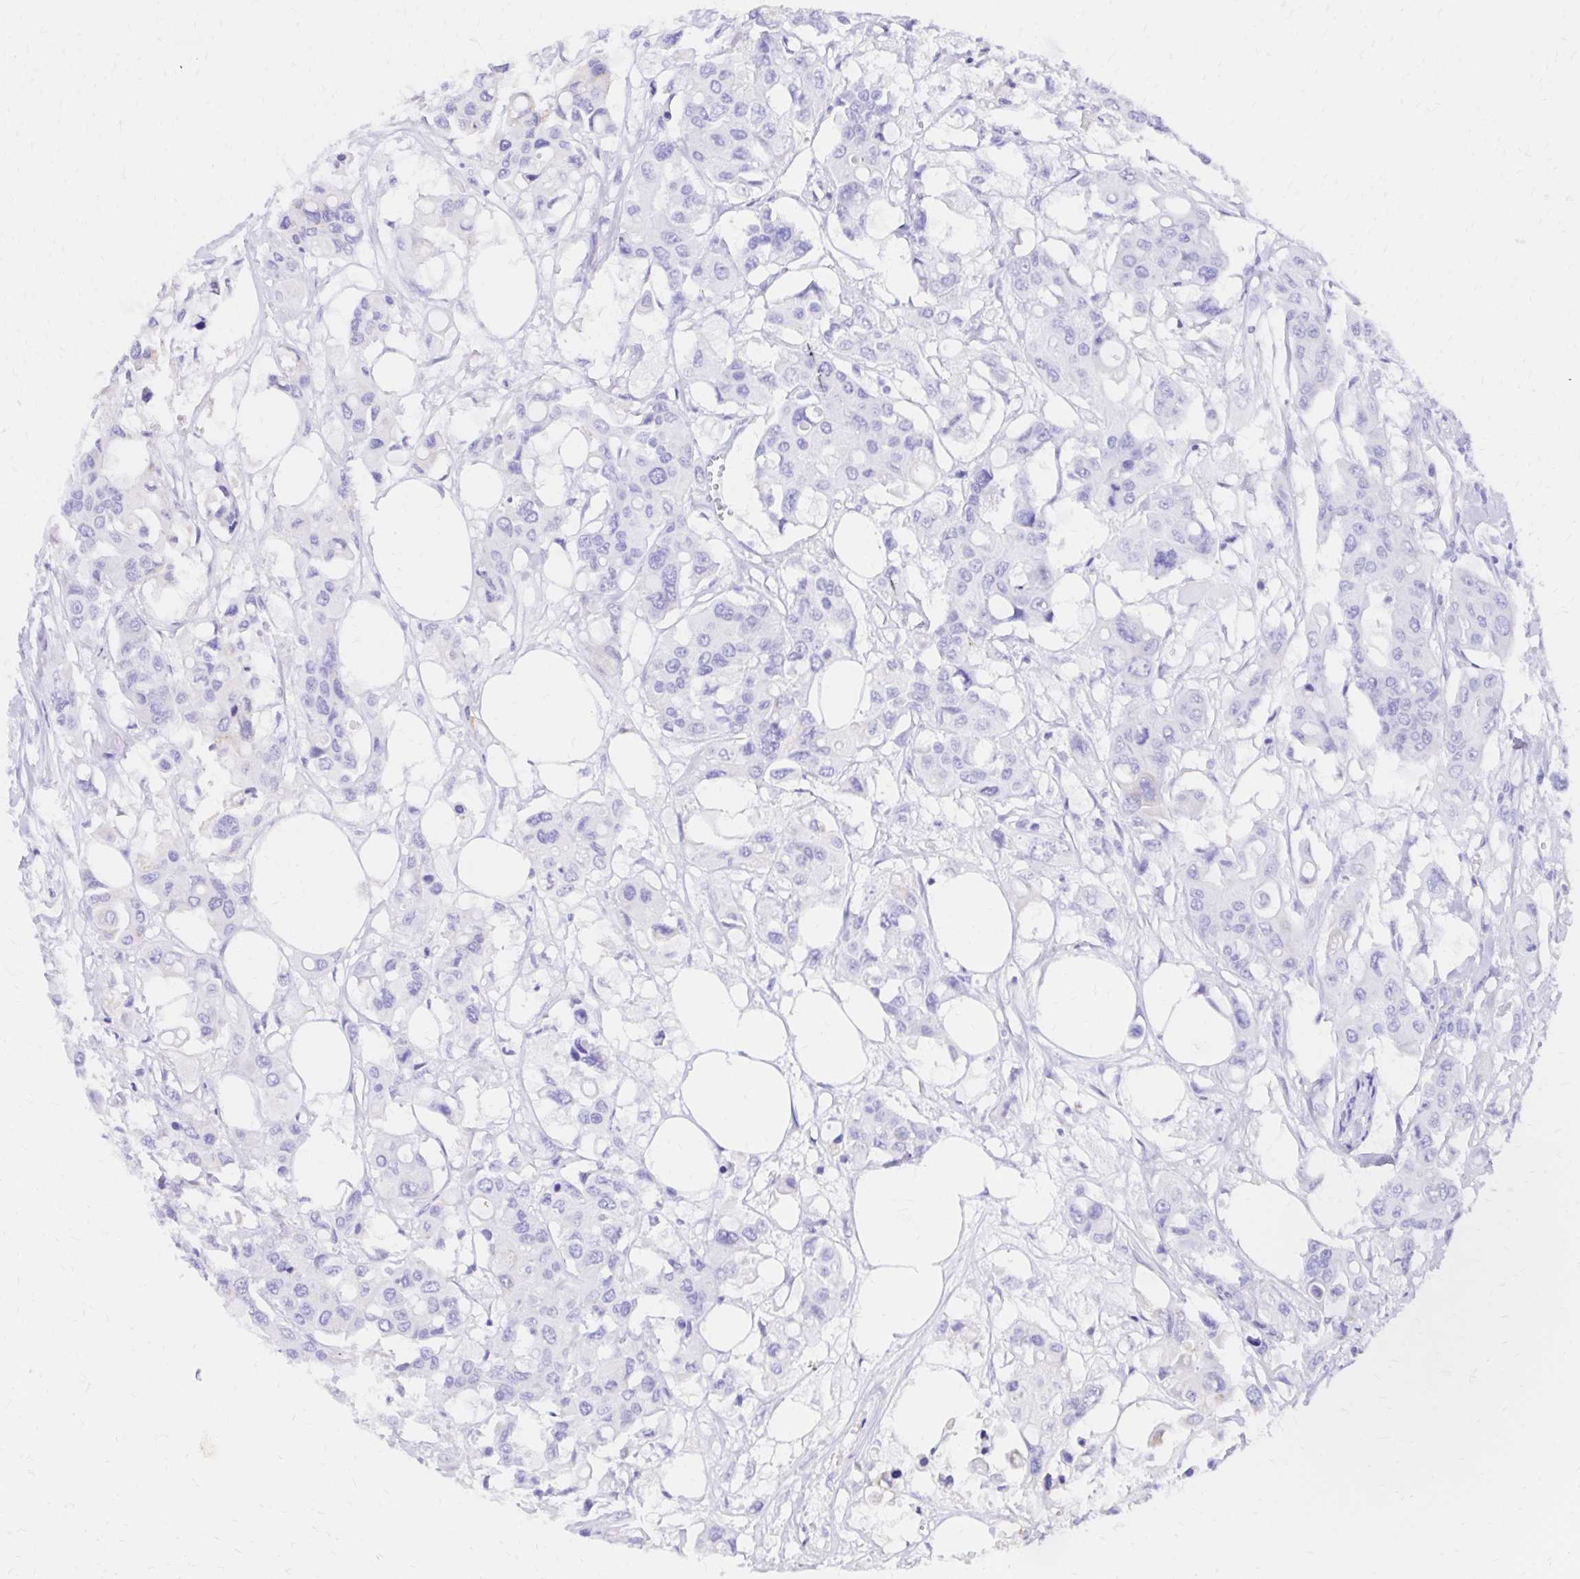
{"staining": {"intensity": "negative", "quantity": "none", "location": "none"}, "tissue": "colorectal cancer", "cell_type": "Tumor cells", "image_type": "cancer", "snomed": [{"axis": "morphology", "description": "Adenocarcinoma, NOS"}, {"axis": "topography", "description": "Colon"}], "caption": "A high-resolution image shows IHC staining of adenocarcinoma (colorectal), which displays no significant positivity in tumor cells. The staining was performed using DAB to visualize the protein expression in brown, while the nuclei were stained in blue with hematoxylin (Magnification: 20x).", "gene": "S100G", "patient": {"sex": "male", "age": 77}}